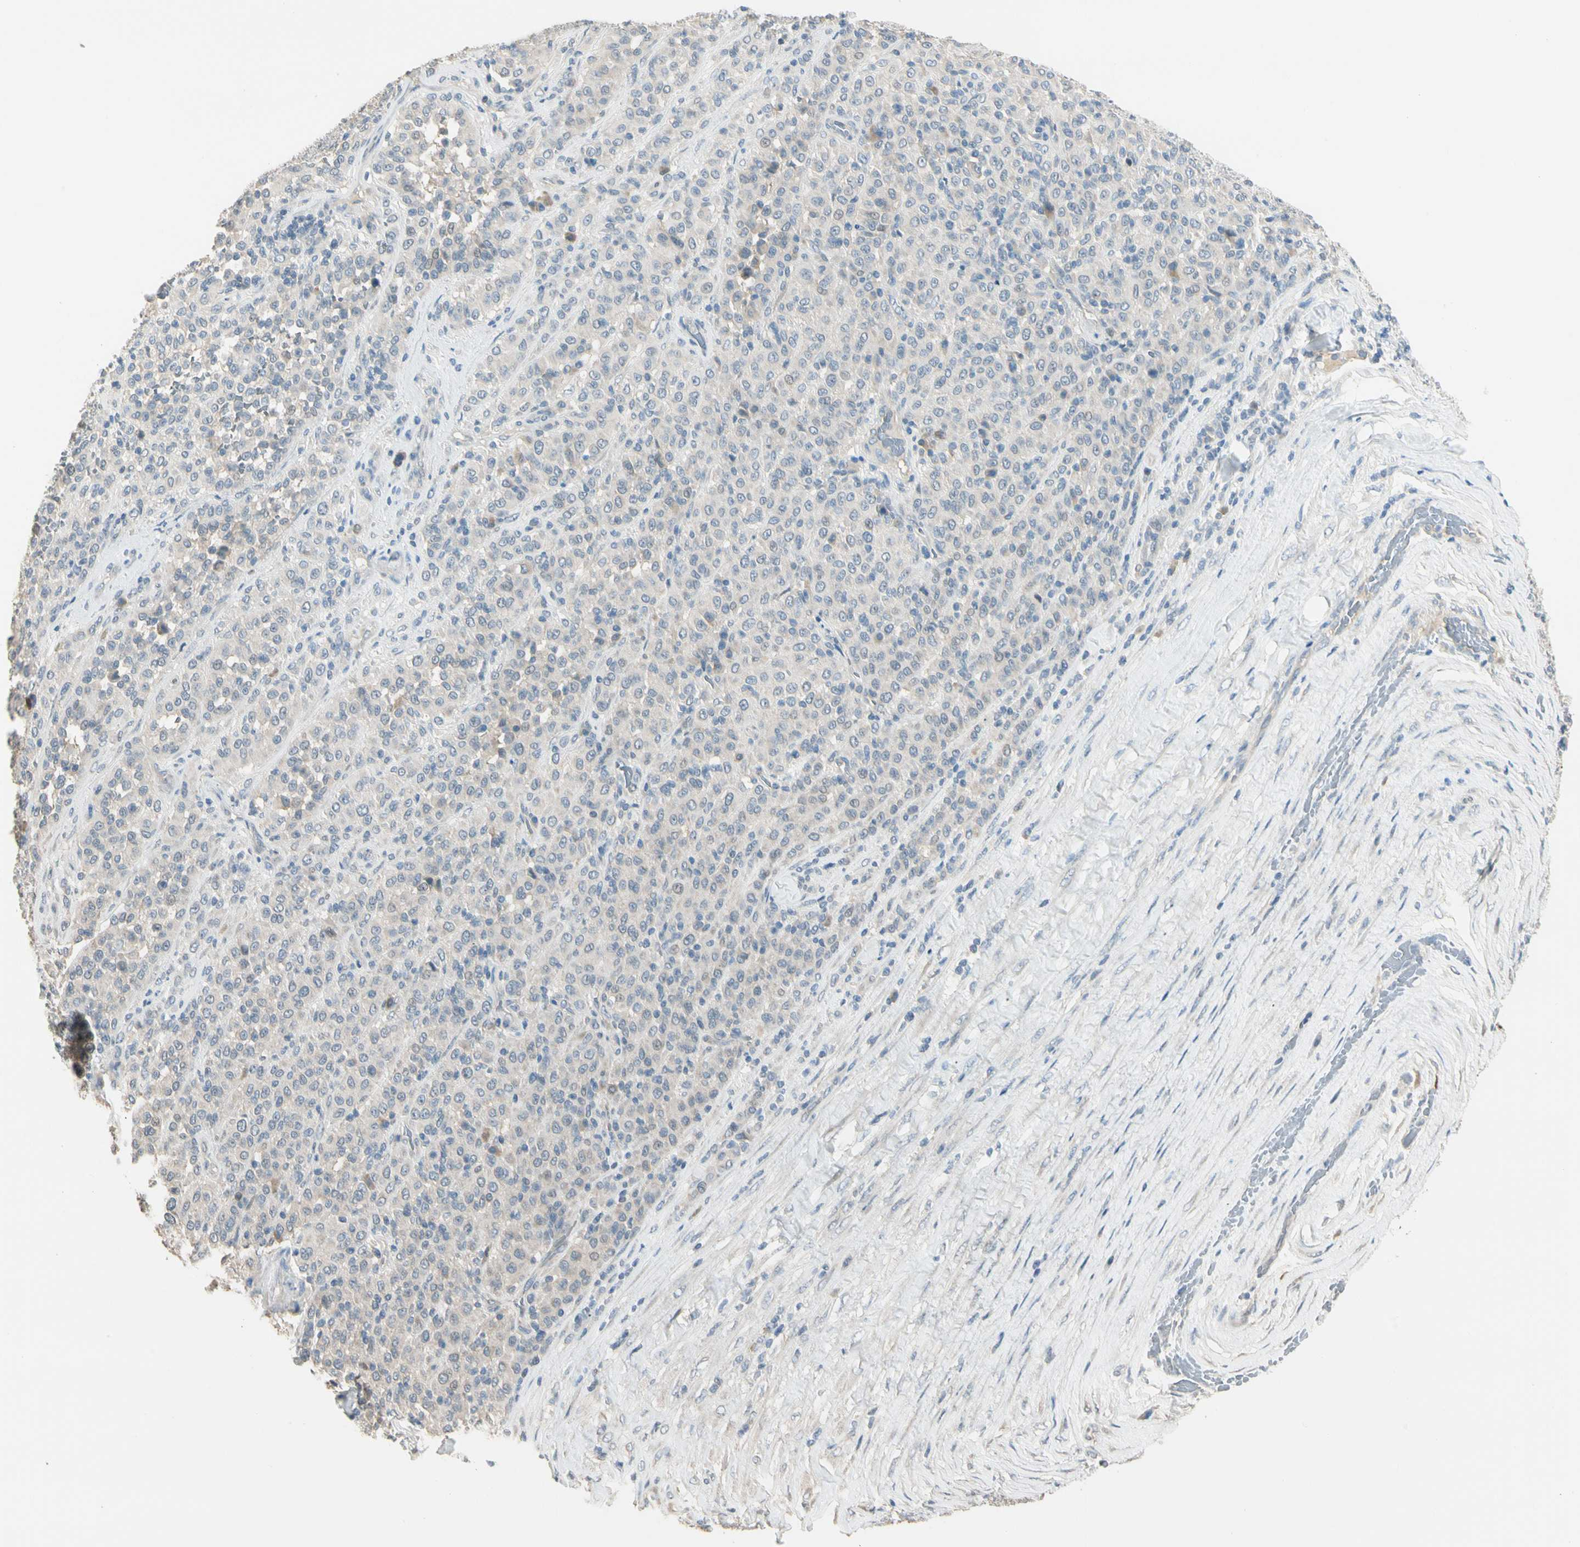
{"staining": {"intensity": "negative", "quantity": "none", "location": "none"}, "tissue": "melanoma", "cell_type": "Tumor cells", "image_type": "cancer", "snomed": [{"axis": "morphology", "description": "Malignant melanoma, Metastatic site"}, {"axis": "topography", "description": "Pancreas"}], "caption": "Tumor cells show no significant protein positivity in malignant melanoma (metastatic site).", "gene": "GNE", "patient": {"sex": "female", "age": 30}}